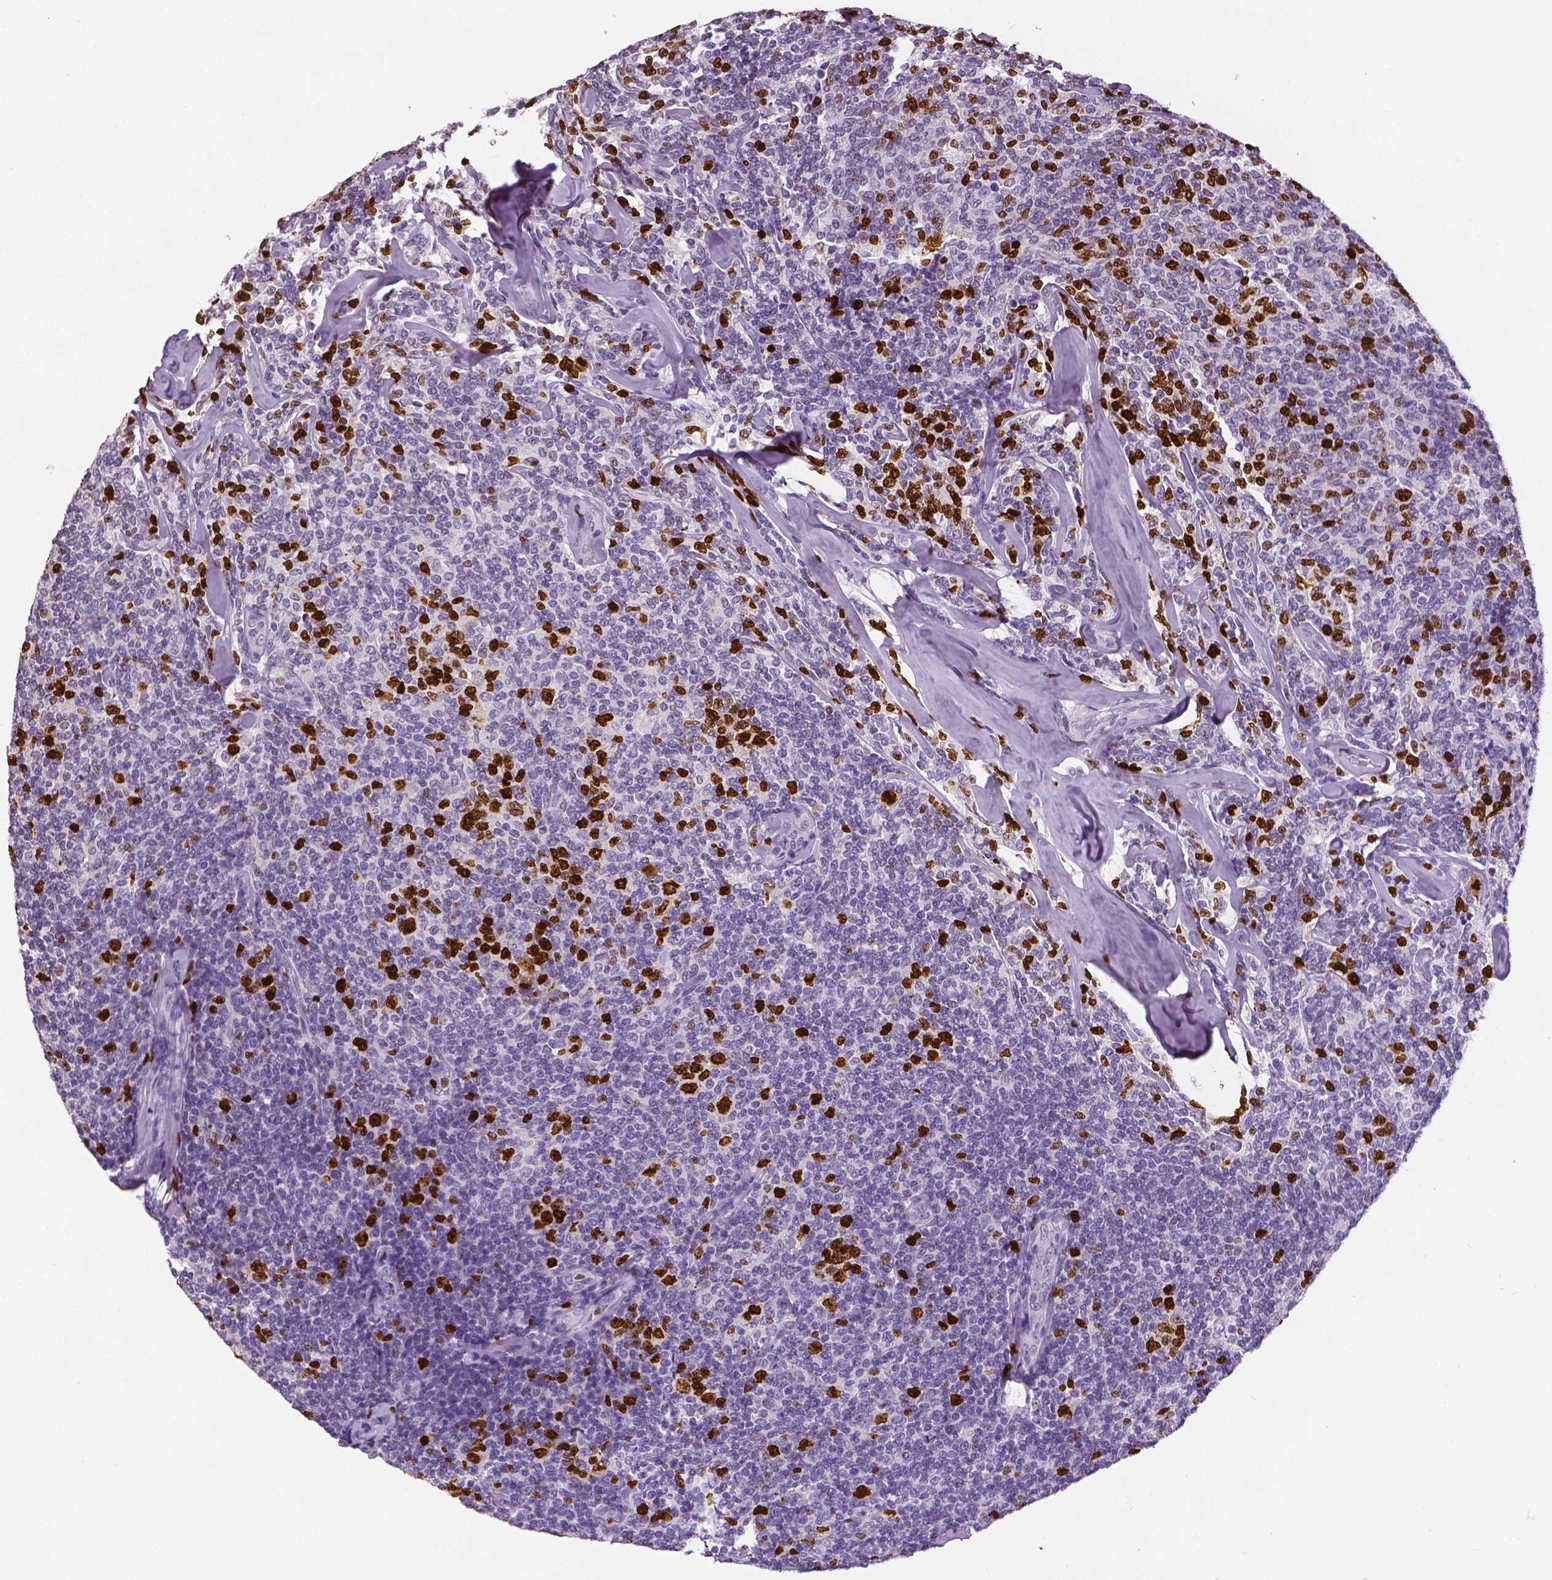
{"staining": {"intensity": "strong", "quantity": "<25%", "location": "nuclear"}, "tissue": "lymphoma", "cell_type": "Tumor cells", "image_type": "cancer", "snomed": [{"axis": "morphology", "description": "Malignant lymphoma, non-Hodgkin's type, Low grade"}, {"axis": "topography", "description": "Lymph node"}], "caption": "A brown stain labels strong nuclear expression of a protein in human low-grade malignant lymphoma, non-Hodgkin's type tumor cells. (DAB (3,3'-diaminobenzidine) IHC with brightfield microscopy, high magnification).", "gene": "MKI67", "patient": {"sex": "female", "age": 56}}